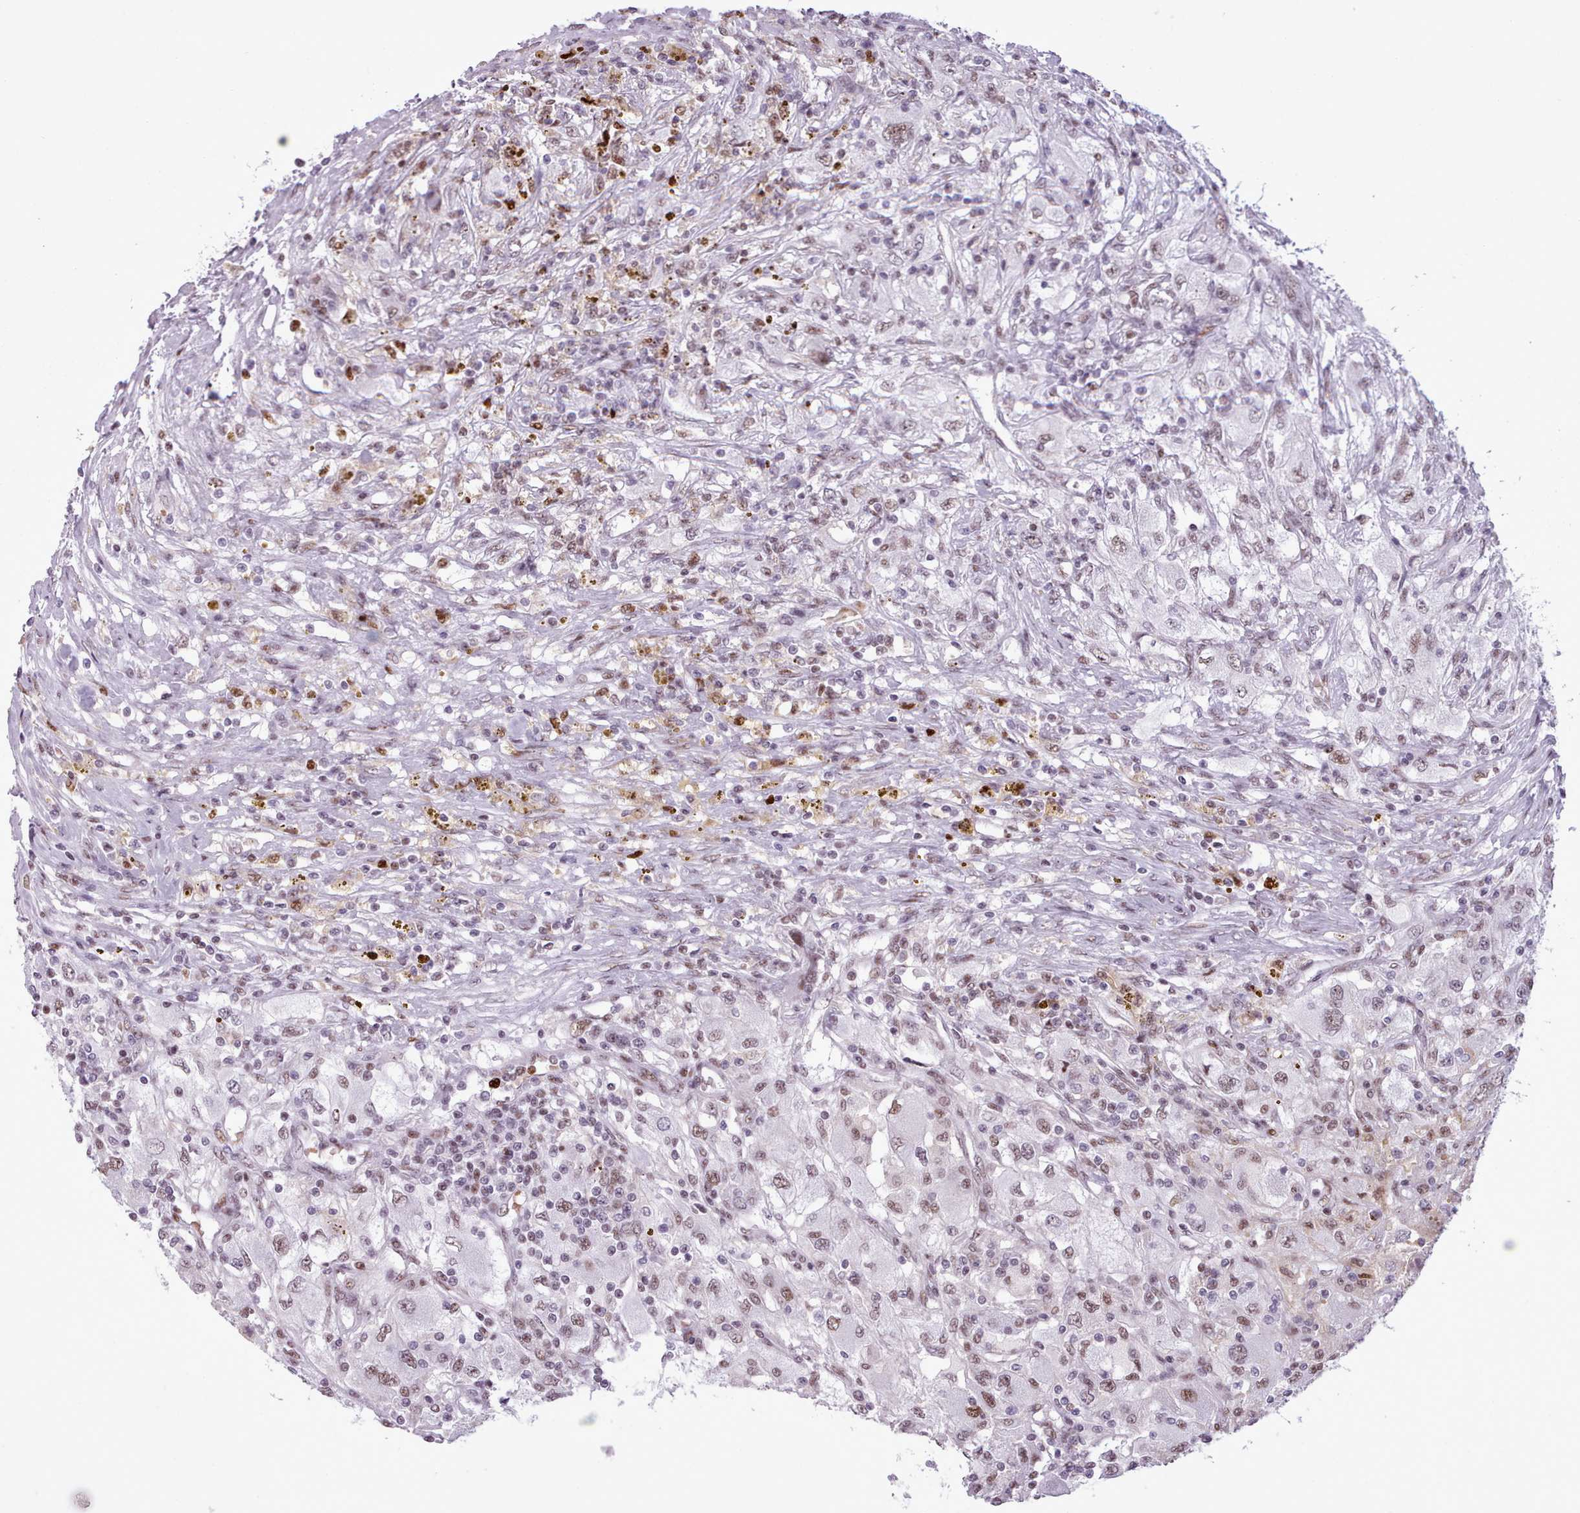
{"staining": {"intensity": "weak", "quantity": ">75%", "location": "nuclear"}, "tissue": "renal cancer", "cell_type": "Tumor cells", "image_type": "cancer", "snomed": [{"axis": "morphology", "description": "Adenocarcinoma, NOS"}, {"axis": "topography", "description": "Kidney"}], "caption": "Renal adenocarcinoma stained for a protein (brown) displays weak nuclear positive expression in approximately >75% of tumor cells.", "gene": "SRSF4", "patient": {"sex": "female", "age": 67}}